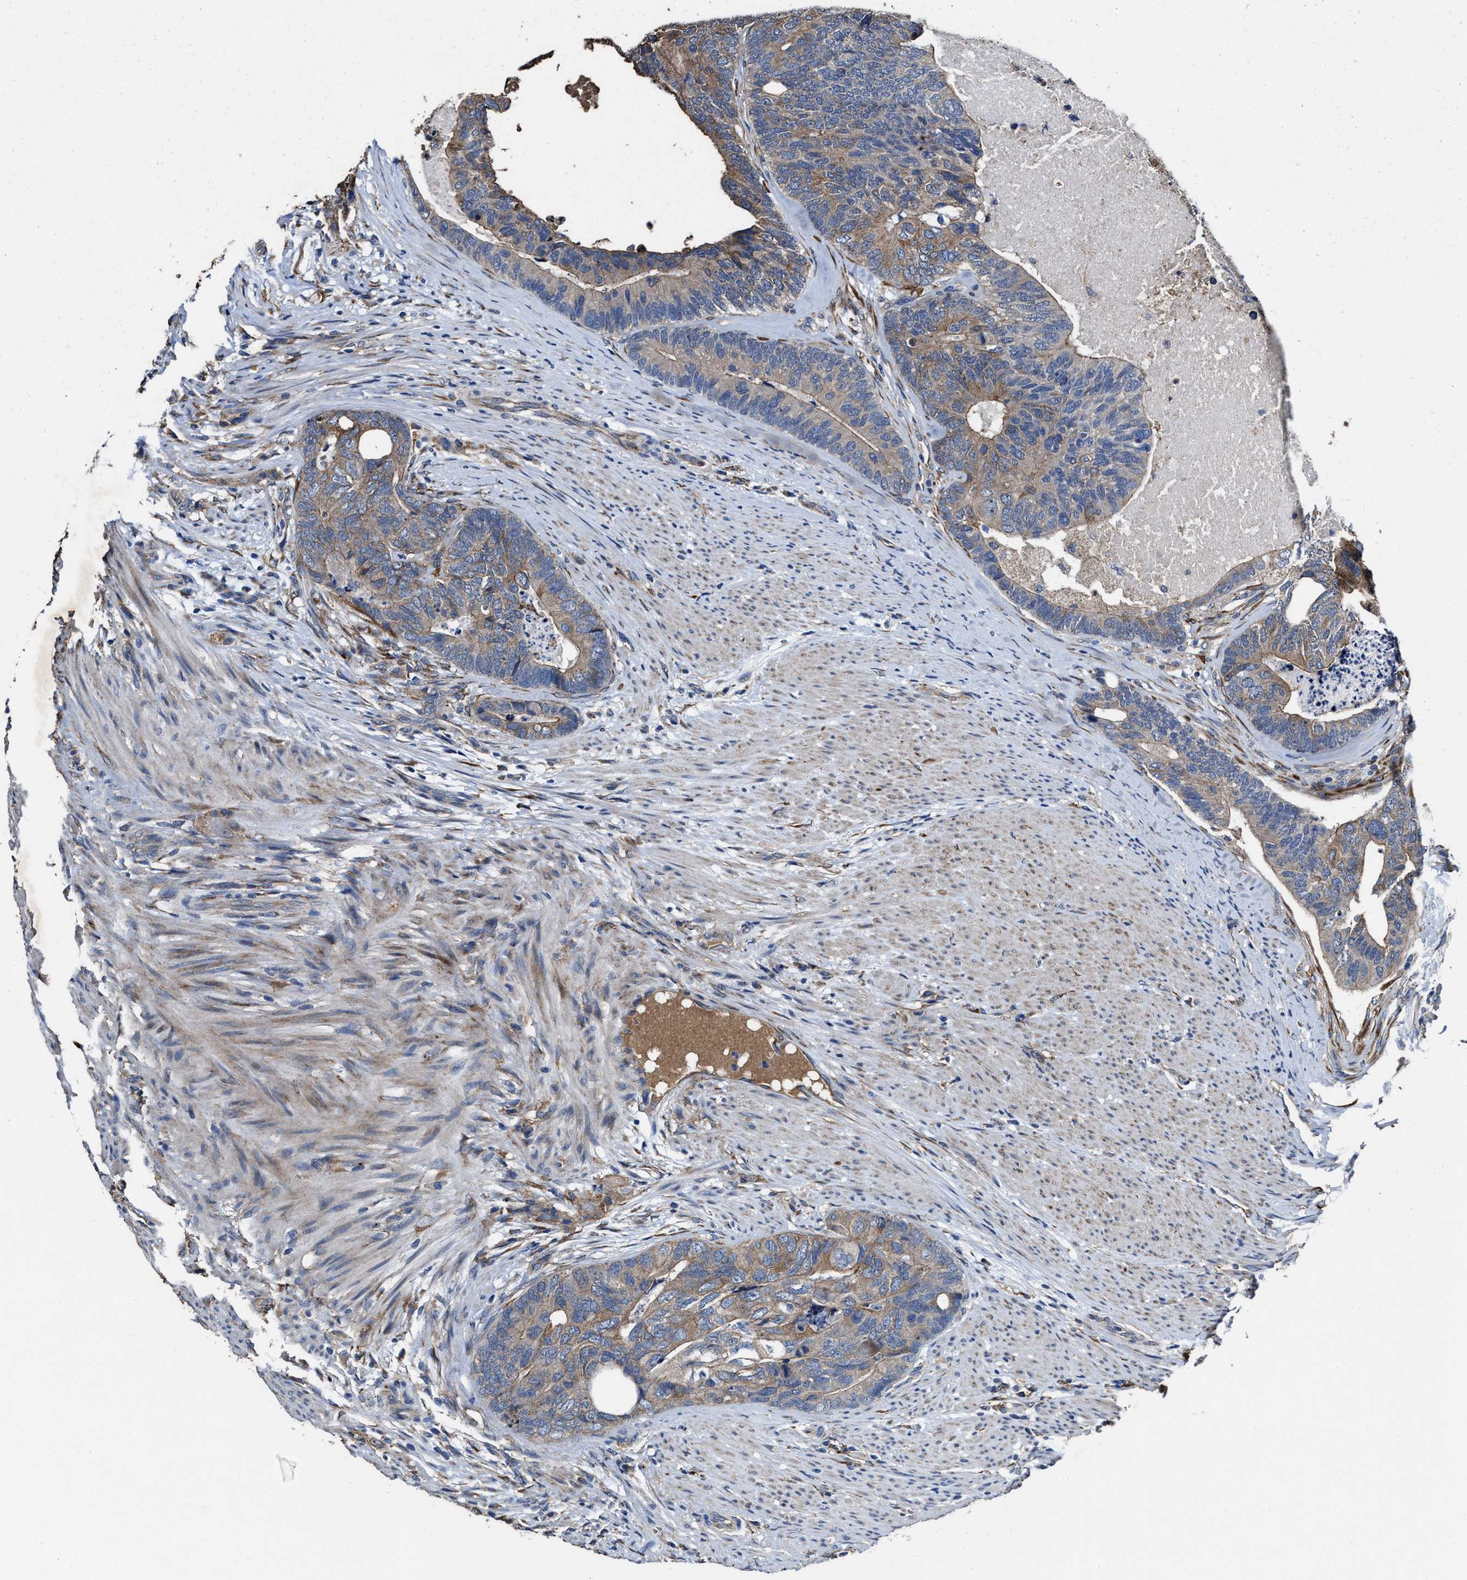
{"staining": {"intensity": "moderate", "quantity": ">75%", "location": "cytoplasmic/membranous"}, "tissue": "colorectal cancer", "cell_type": "Tumor cells", "image_type": "cancer", "snomed": [{"axis": "morphology", "description": "Adenocarcinoma, NOS"}, {"axis": "topography", "description": "Colon"}], "caption": "Immunohistochemistry (IHC) image of neoplastic tissue: human colorectal adenocarcinoma stained using immunohistochemistry exhibits medium levels of moderate protein expression localized specifically in the cytoplasmic/membranous of tumor cells, appearing as a cytoplasmic/membranous brown color.", "gene": "IDNK", "patient": {"sex": "female", "age": 67}}